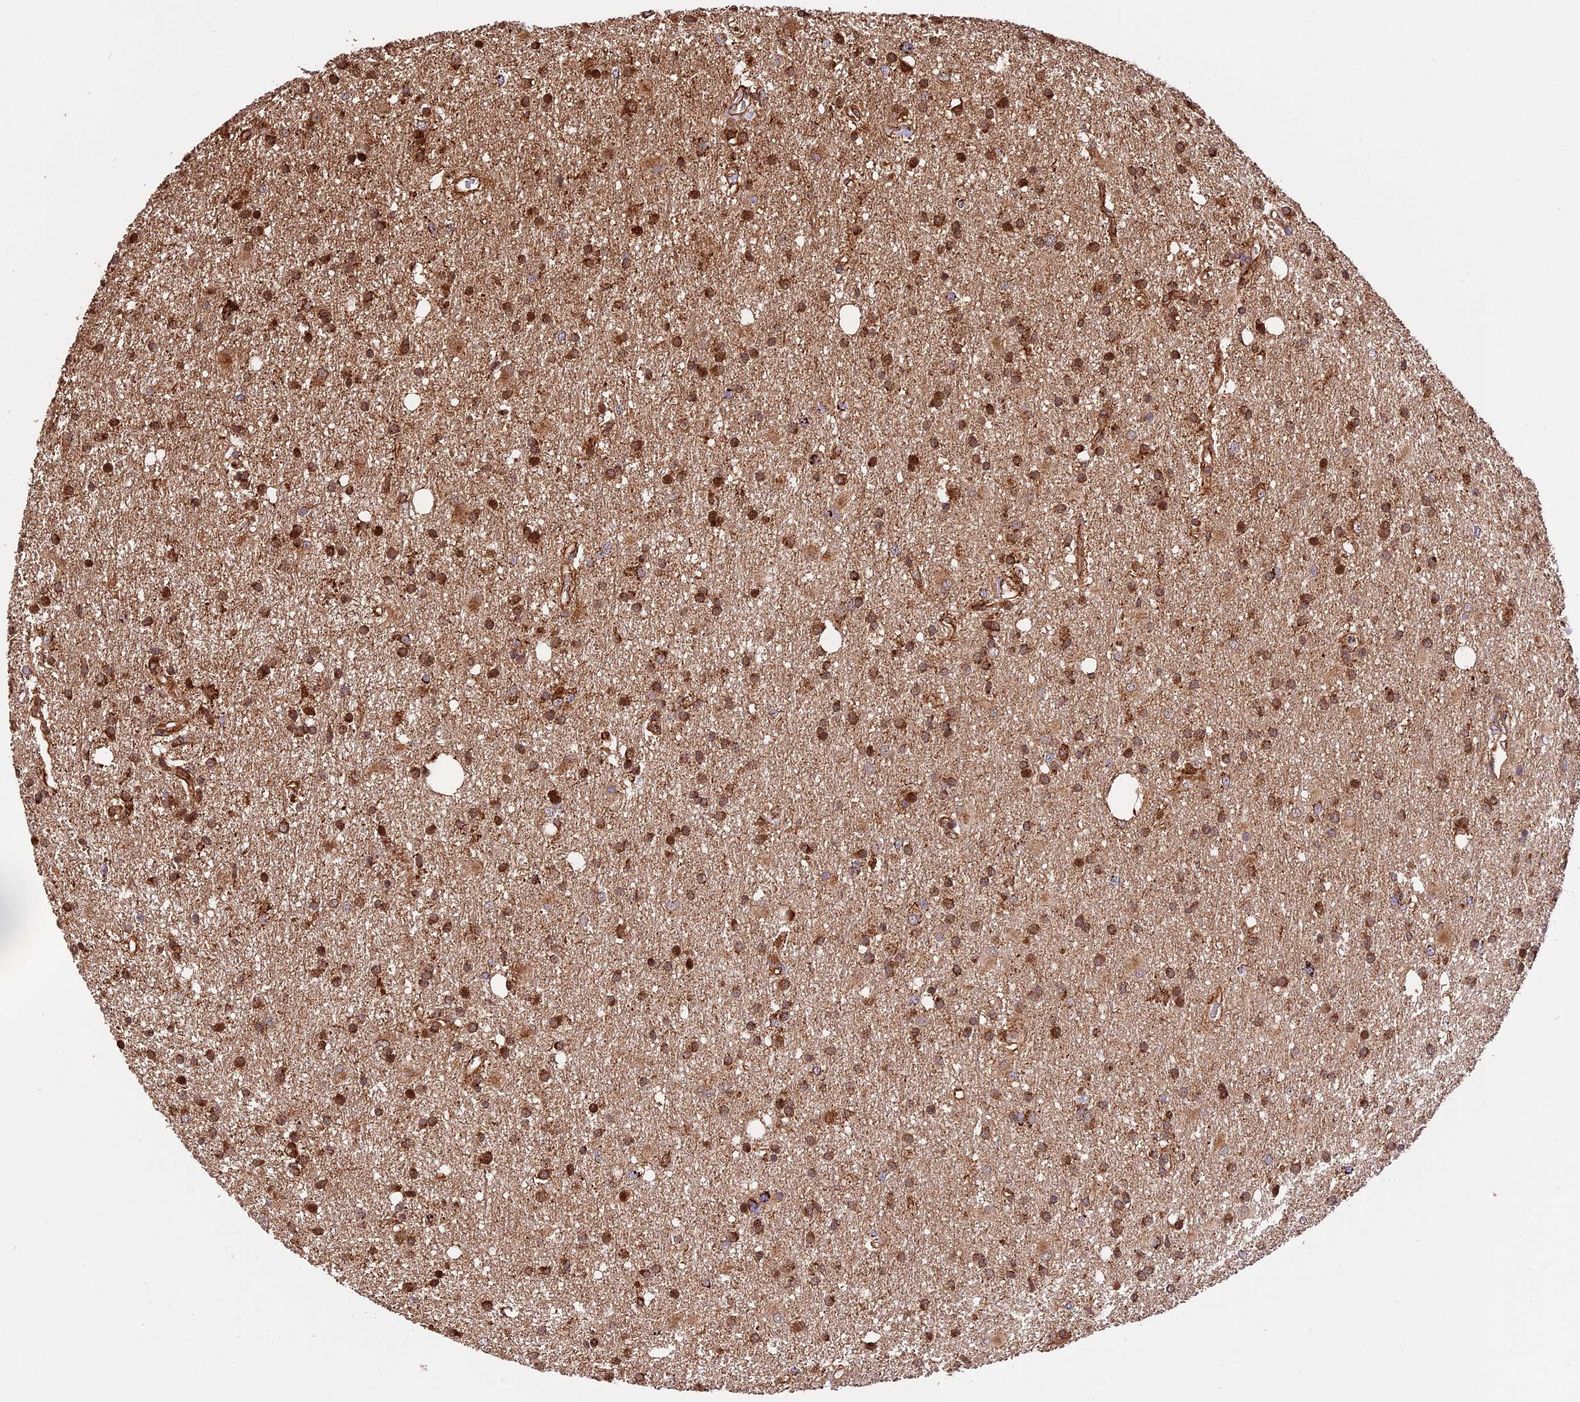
{"staining": {"intensity": "moderate", "quantity": ">75%", "location": "cytoplasmic/membranous,nuclear"}, "tissue": "glioma", "cell_type": "Tumor cells", "image_type": "cancer", "snomed": [{"axis": "morphology", "description": "Glioma, malignant, High grade"}, {"axis": "topography", "description": "Brain"}], "caption": "Human glioma stained with a brown dye shows moderate cytoplasmic/membranous and nuclear positive staining in approximately >75% of tumor cells.", "gene": "HERPUD1", "patient": {"sex": "male", "age": 77}}